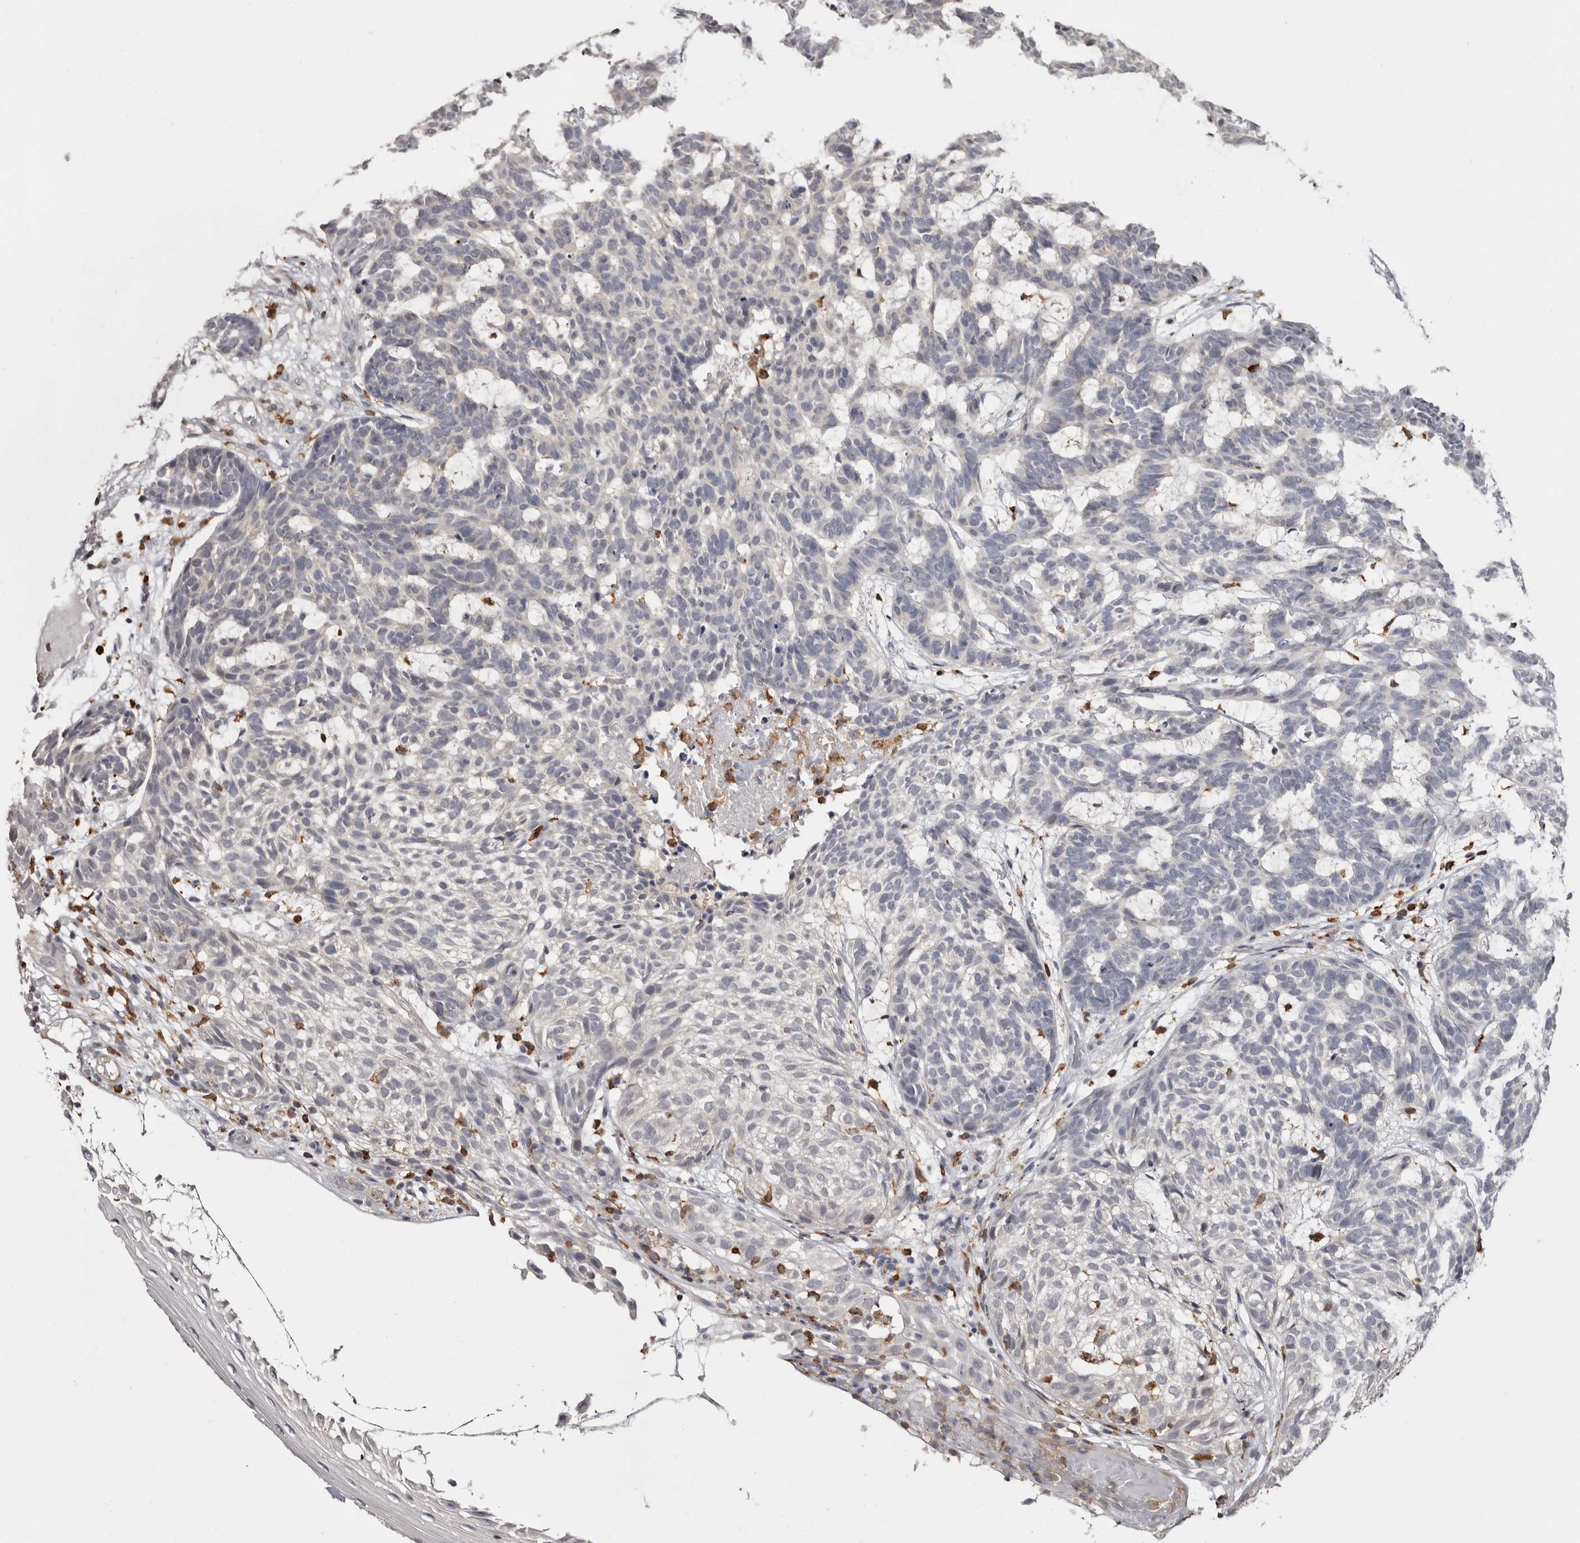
{"staining": {"intensity": "negative", "quantity": "none", "location": "none"}, "tissue": "skin cancer", "cell_type": "Tumor cells", "image_type": "cancer", "snomed": [{"axis": "morphology", "description": "Basal cell carcinoma"}, {"axis": "topography", "description": "Skin"}], "caption": "Tumor cells are negative for protein expression in human skin basal cell carcinoma.", "gene": "TNNI1", "patient": {"sex": "male", "age": 85}}